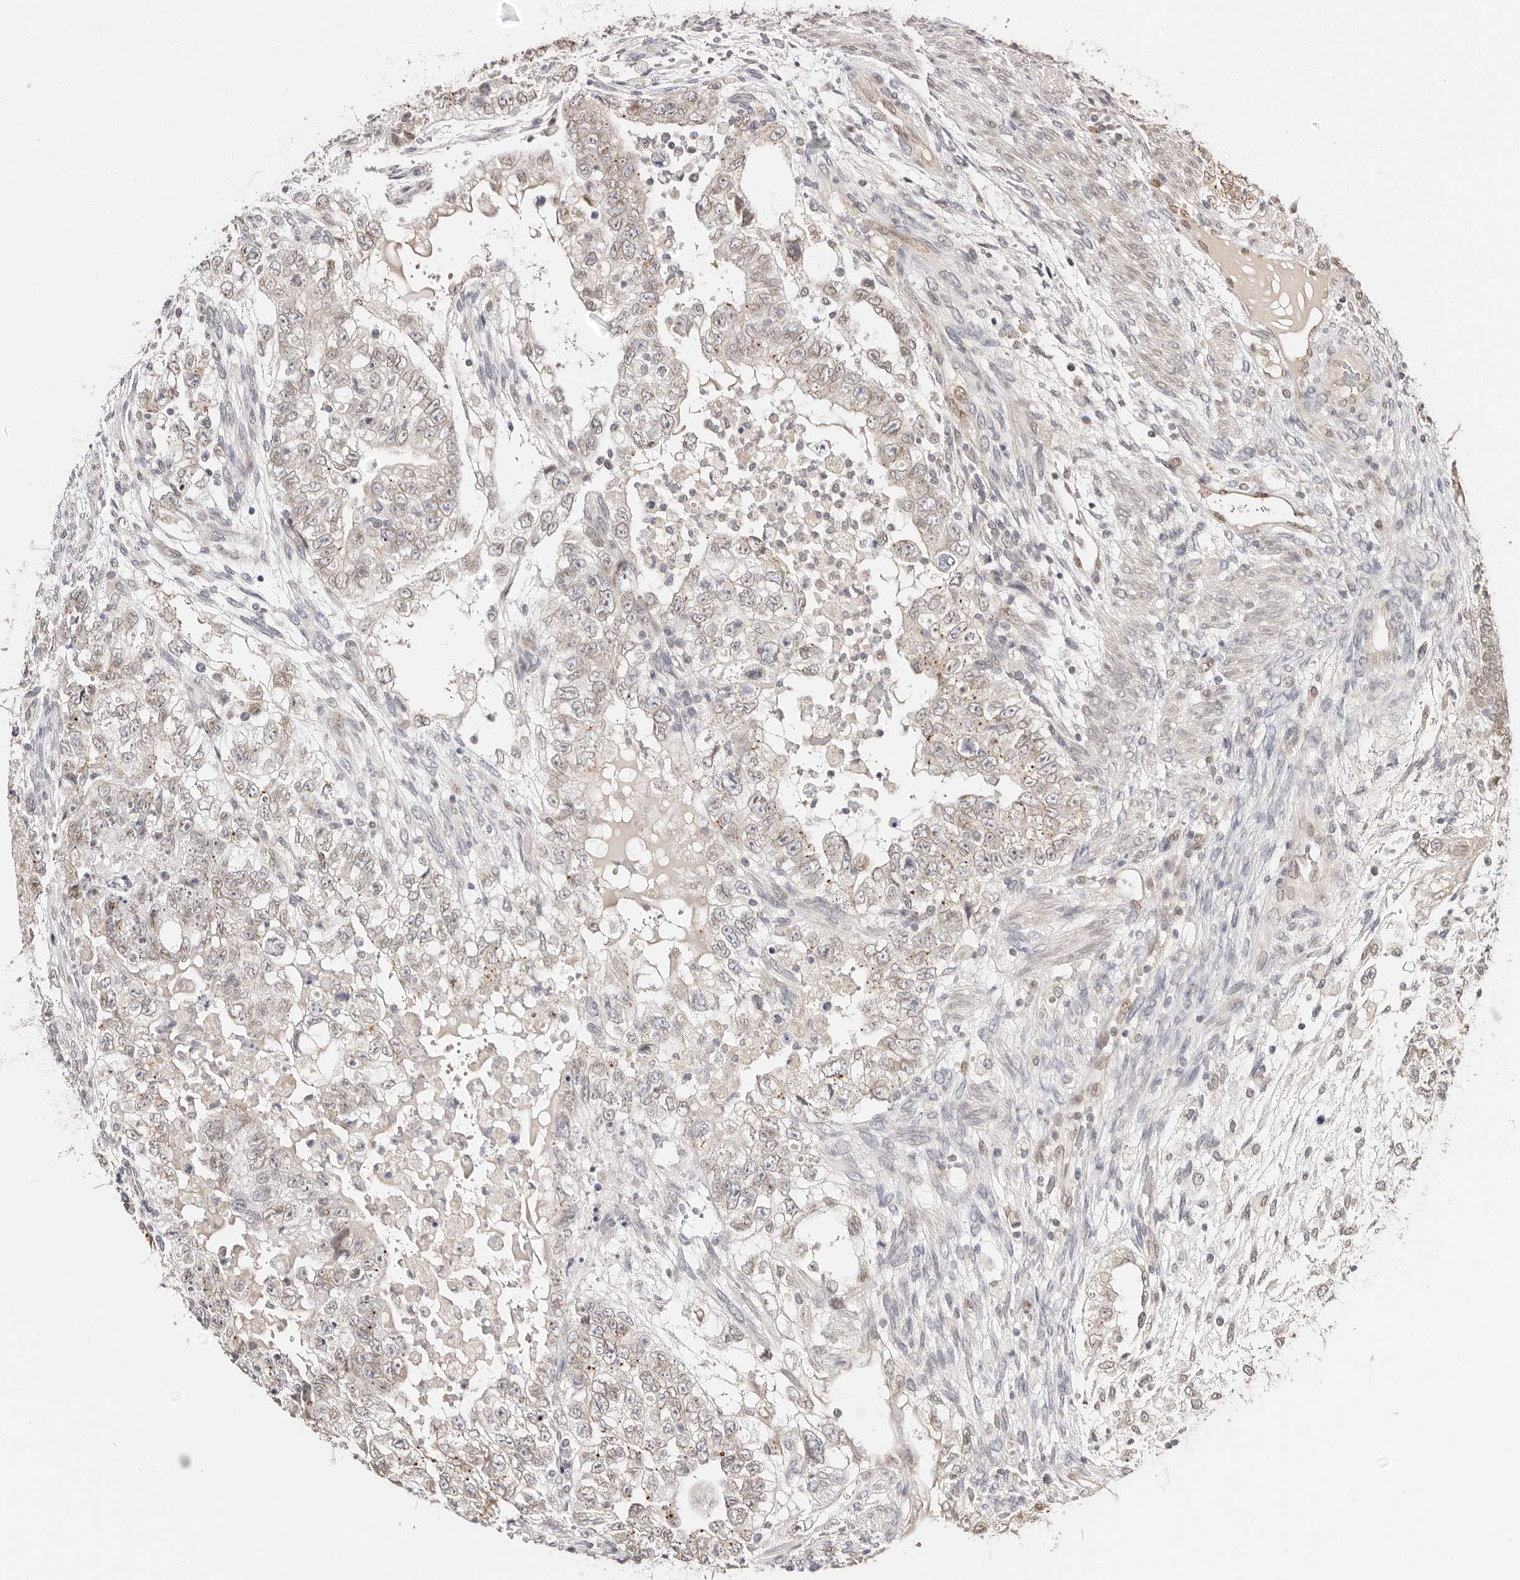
{"staining": {"intensity": "weak", "quantity": ">75%", "location": "nuclear"}, "tissue": "testis cancer", "cell_type": "Tumor cells", "image_type": "cancer", "snomed": [{"axis": "morphology", "description": "Carcinoma, Embryonal, NOS"}, {"axis": "topography", "description": "Testis"}], "caption": "Testis embryonal carcinoma was stained to show a protein in brown. There is low levels of weak nuclear positivity in about >75% of tumor cells. Nuclei are stained in blue.", "gene": "LCORL", "patient": {"sex": "male", "age": 37}}